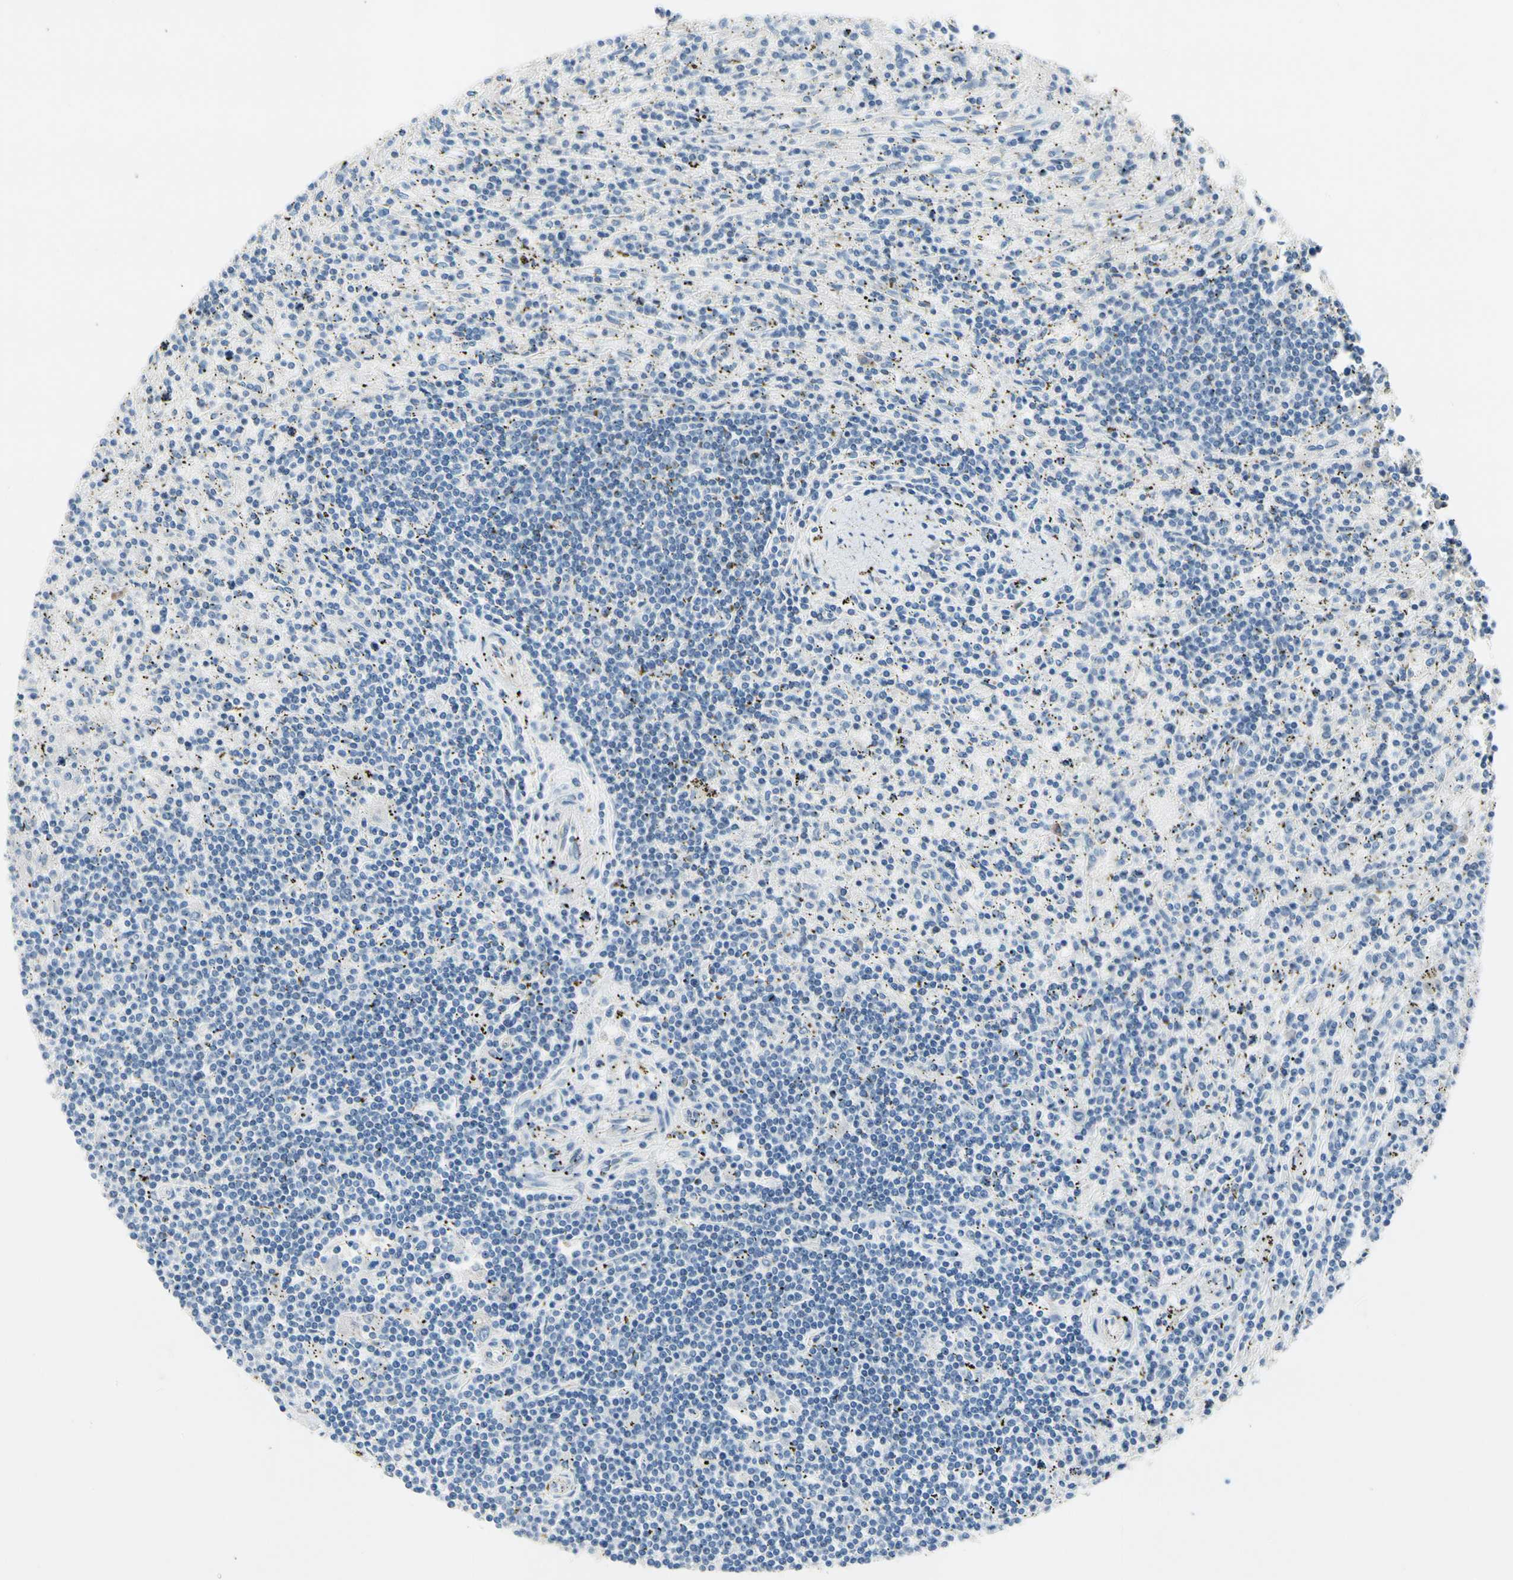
{"staining": {"intensity": "negative", "quantity": "none", "location": "none"}, "tissue": "lymphoma", "cell_type": "Tumor cells", "image_type": "cancer", "snomed": [{"axis": "morphology", "description": "Malignant lymphoma, non-Hodgkin's type, Low grade"}, {"axis": "topography", "description": "Spleen"}], "caption": "There is no significant staining in tumor cells of lymphoma. (IHC, brightfield microscopy, high magnification).", "gene": "CA14", "patient": {"sex": "male", "age": 76}}